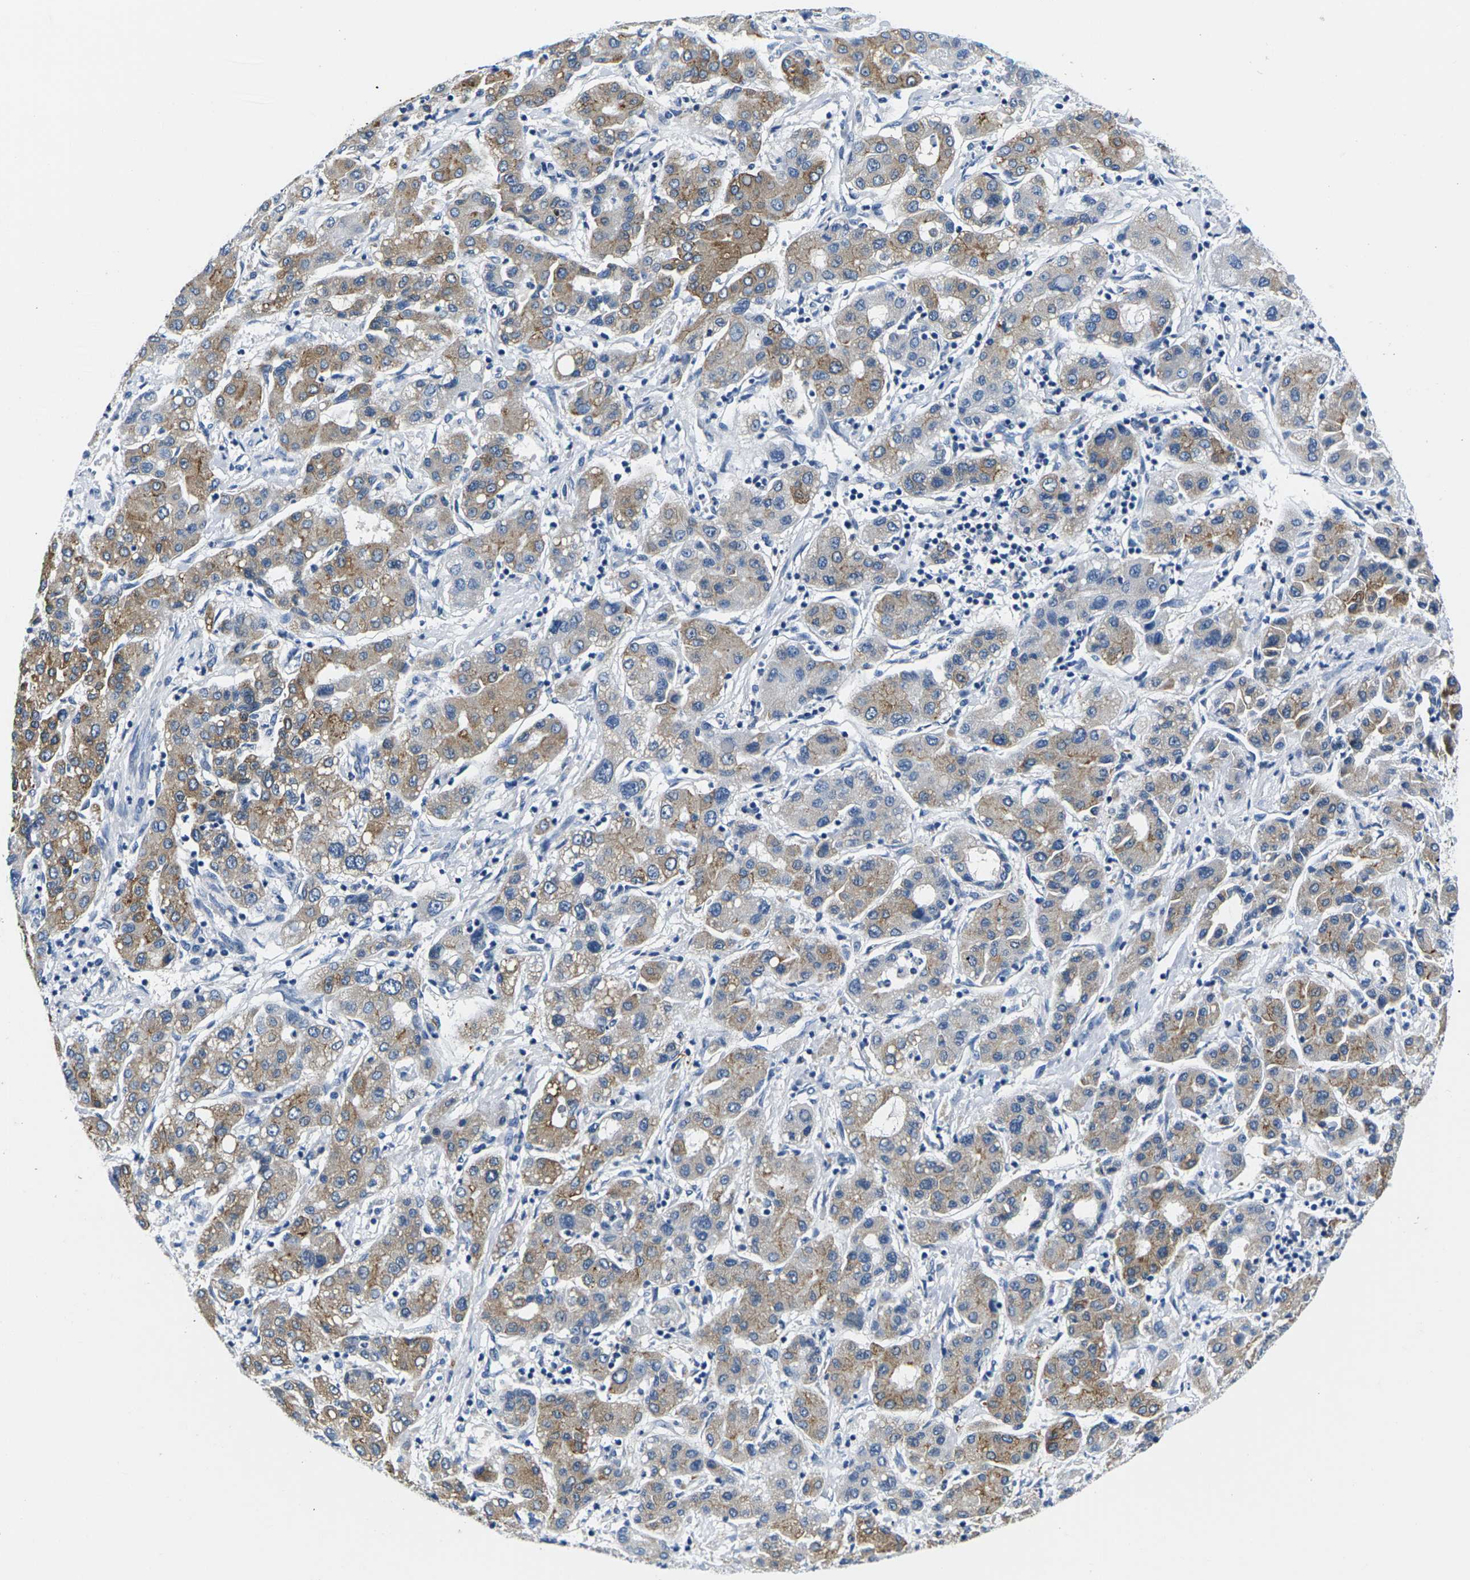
{"staining": {"intensity": "moderate", "quantity": "25%-75%", "location": "cytoplasmic/membranous"}, "tissue": "liver cancer", "cell_type": "Tumor cells", "image_type": "cancer", "snomed": [{"axis": "morphology", "description": "Carcinoma, Hepatocellular, NOS"}, {"axis": "topography", "description": "Liver"}], "caption": "Approximately 25%-75% of tumor cells in liver cancer exhibit moderate cytoplasmic/membranous protein positivity as visualized by brown immunohistochemical staining.", "gene": "TSPAN2", "patient": {"sex": "male", "age": 65}}